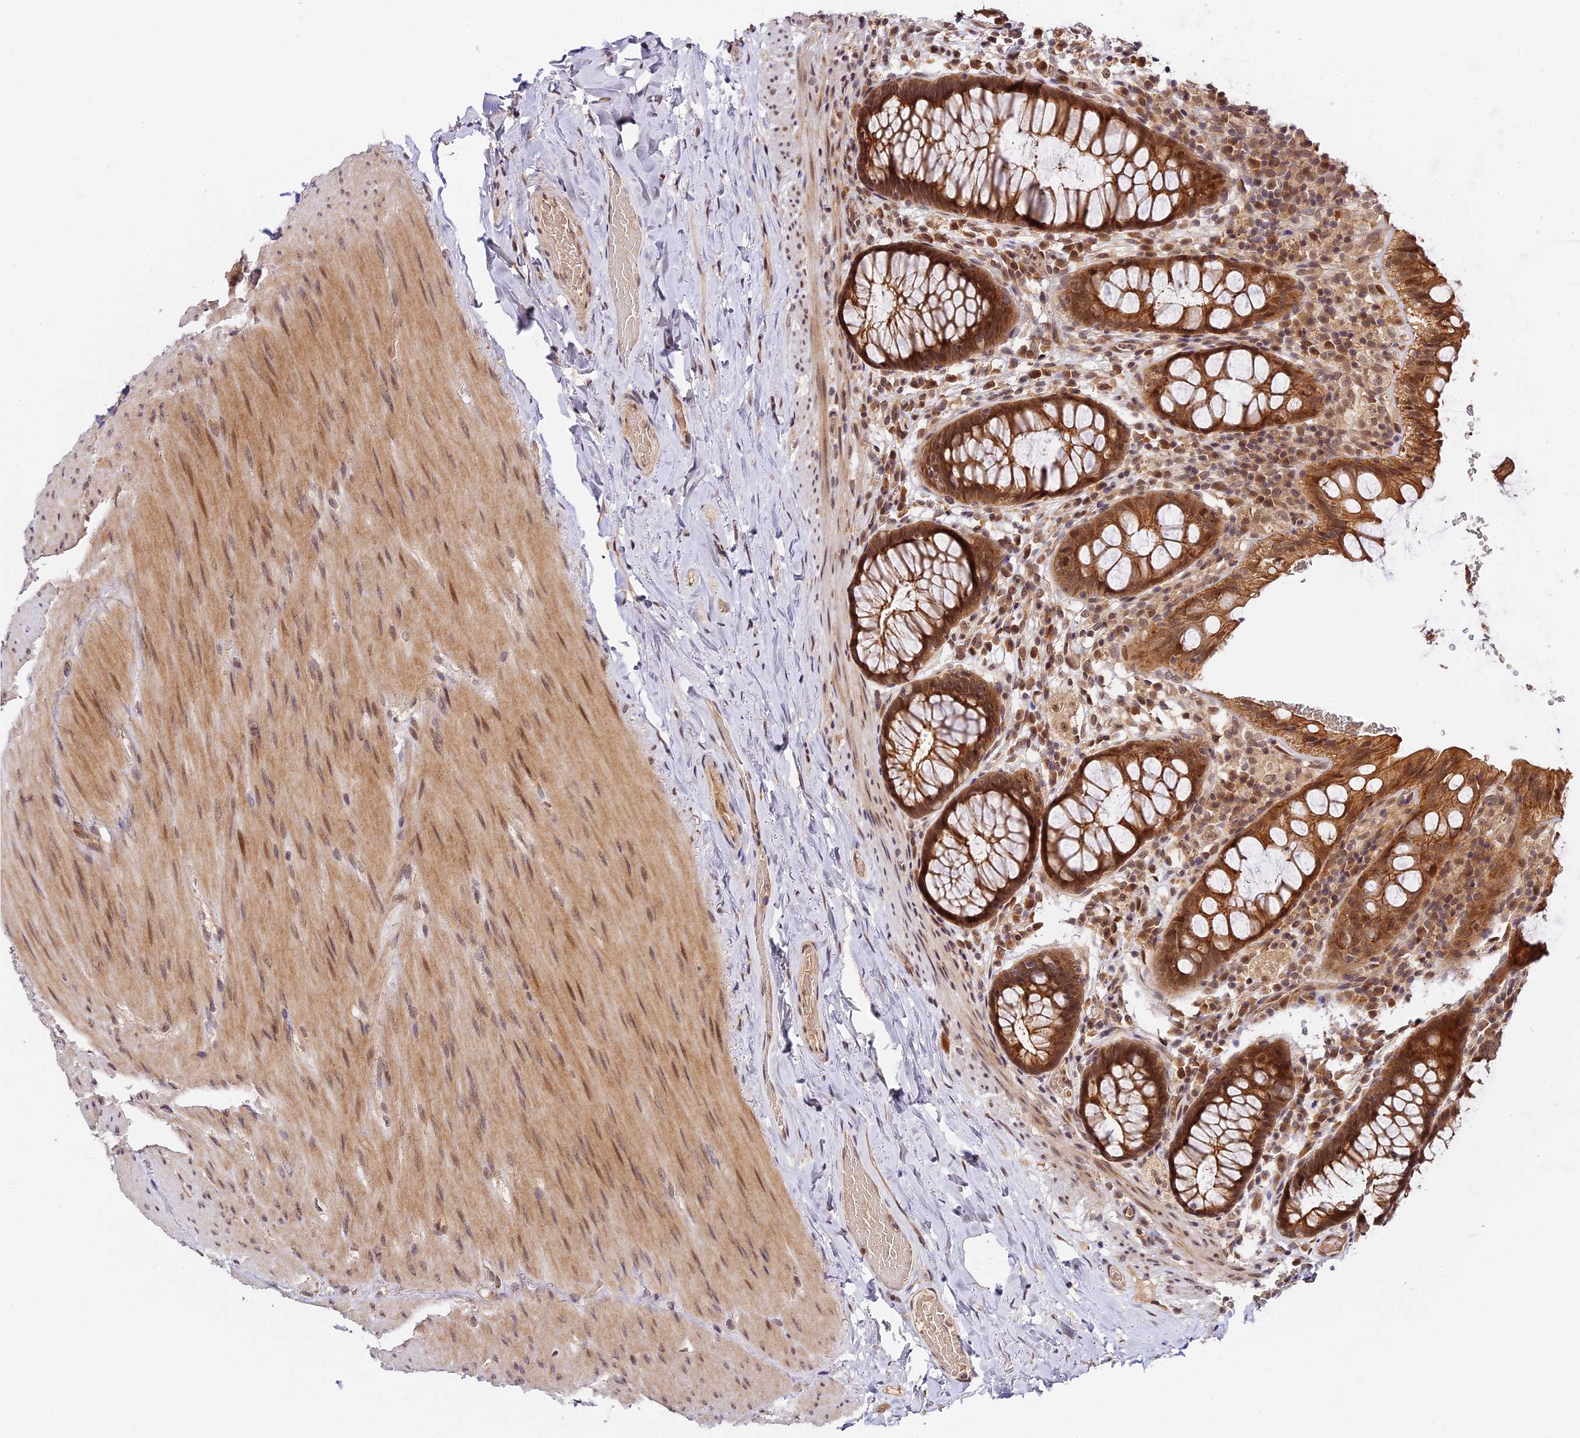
{"staining": {"intensity": "moderate", "quantity": ">75%", "location": "cytoplasmic/membranous,nuclear"}, "tissue": "rectum", "cell_type": "Glandular cells", "image_type": "normal", "snomed": [{"axis": "morphology", "description": "Normal tissue, NOS"}, {"axis": "topography", "description": "Rectum"}], "caption": "High-power microscopy captured an immunohistochemistry (IHC) micrograph of benign rectum, revealing moderate cytoplasmic/membranous,nuclear staining in about >75% of glandular cells.", "gene": "IMPACT", "patient": {"sex": "male", "age": 83}}